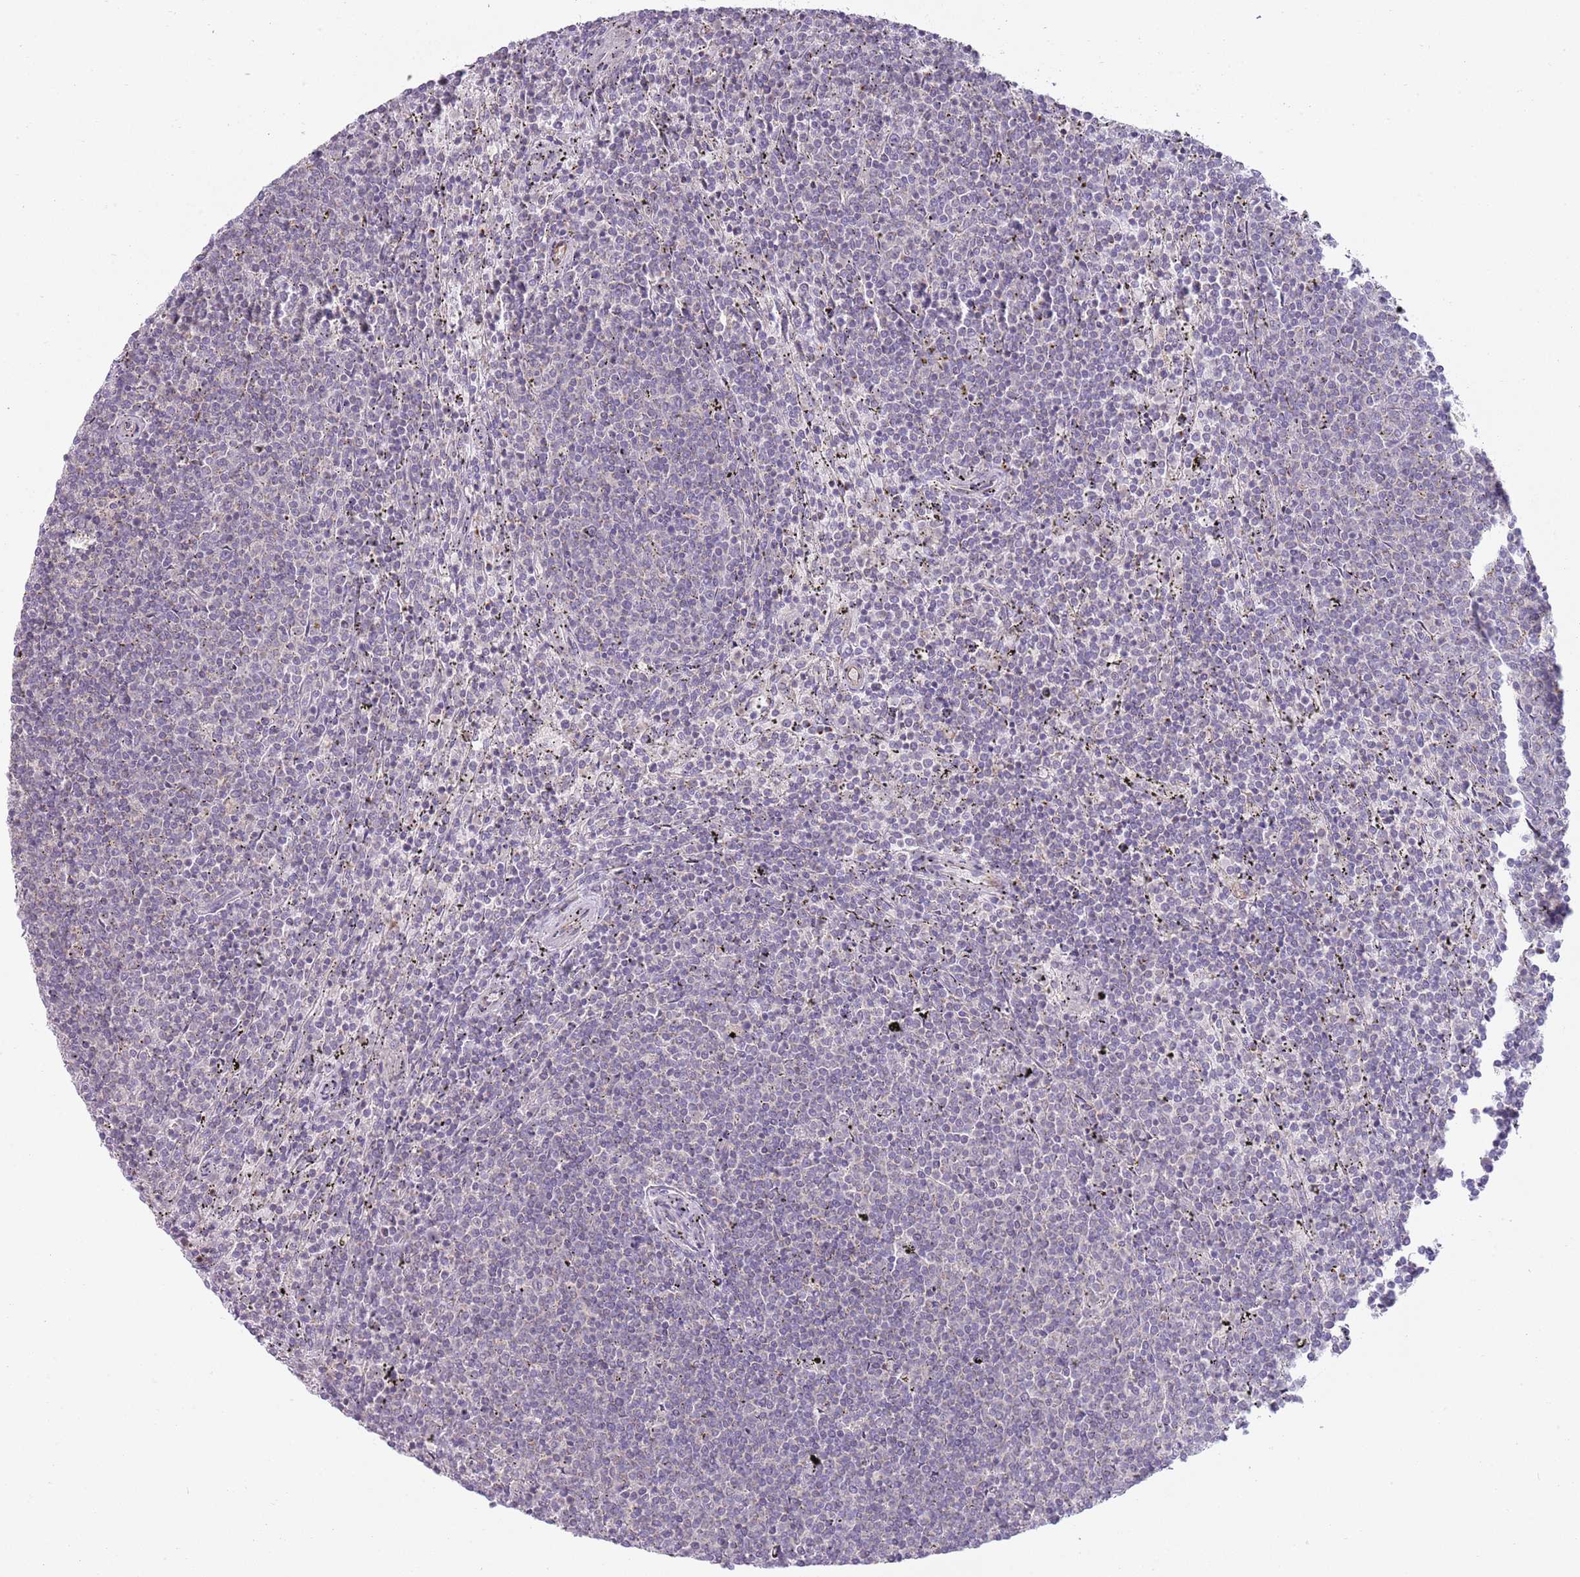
{"staining": {"intensity": "negative", "quantity": "none", "location": "none"}, "tissue": "lymphoma", "cell_type": "Tumor cells", "image_type": "cancer", "snomed": [{"axis": "morphology", "description": "Malignant lymphoma, non-Hodgkin's type, Low grade"}, {"axis": "topography", "description": "Spleen"}], "caption": "IHC micrograph of neoplastic tissue: low-grade malignant lymphoma, non-Hodgkin's type stained with DAB (3,3'-diaminobenzidine) shows no significant protein positivity in tumor cells.", "gene": "SKOR2", "patient": {"sex": "female", "age": 50}}